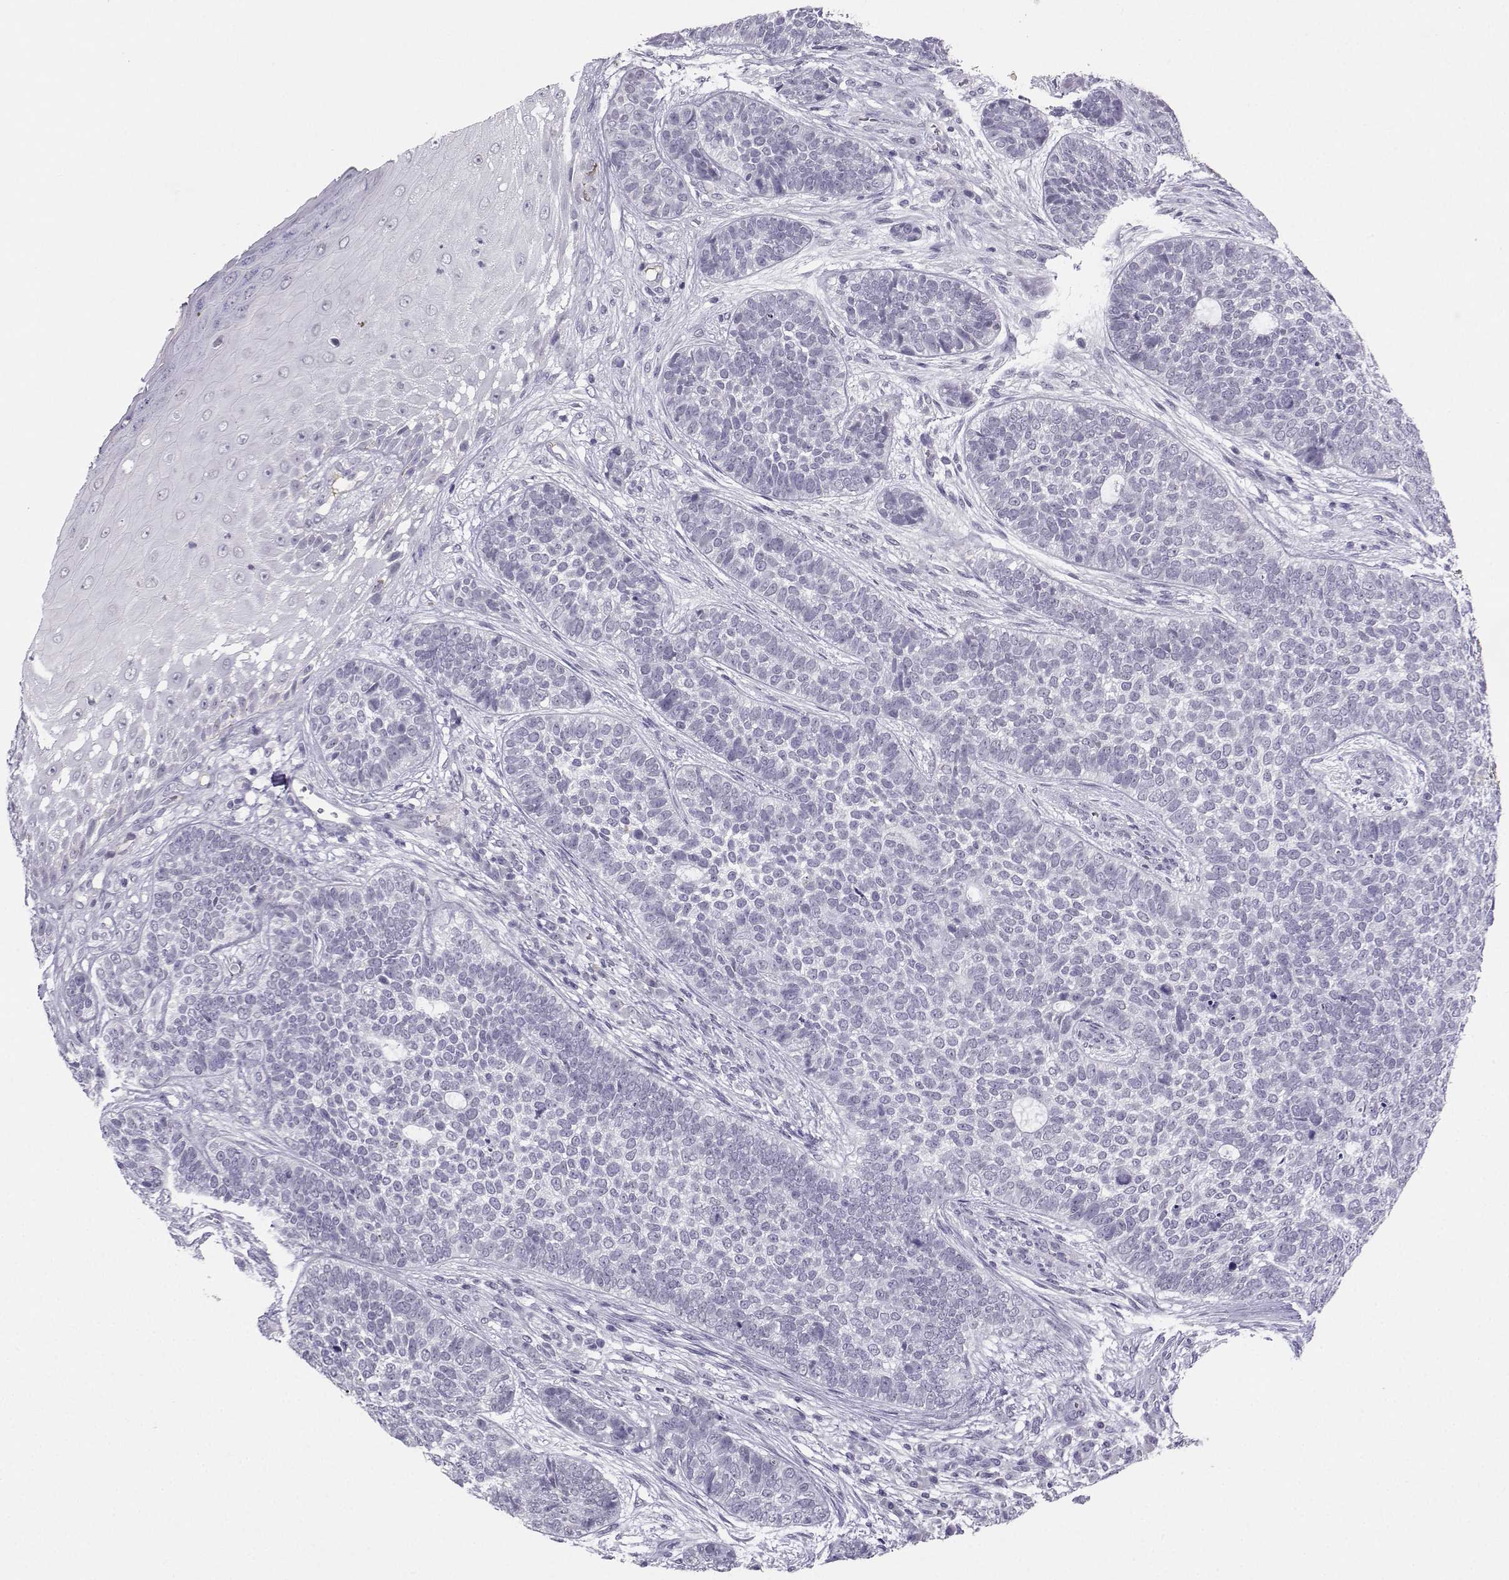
{"staining": {"intensity": "negative", "quantity": "none", "location": "none"}, "tissue": "skin cancer", "cell_type": "Tumor cells", "image_type": "cancer", "snomed": [{"axis": "morphology", "description": "Basal cell carcinoma"}, {"axis": "topography", "description": "Skin"}], "caption": "IHC of human skin basal cell carcinoma exhibits no staining in tumor cells.", "gene": "LHX1", "patient": {"sex": "female", "age": 69}}